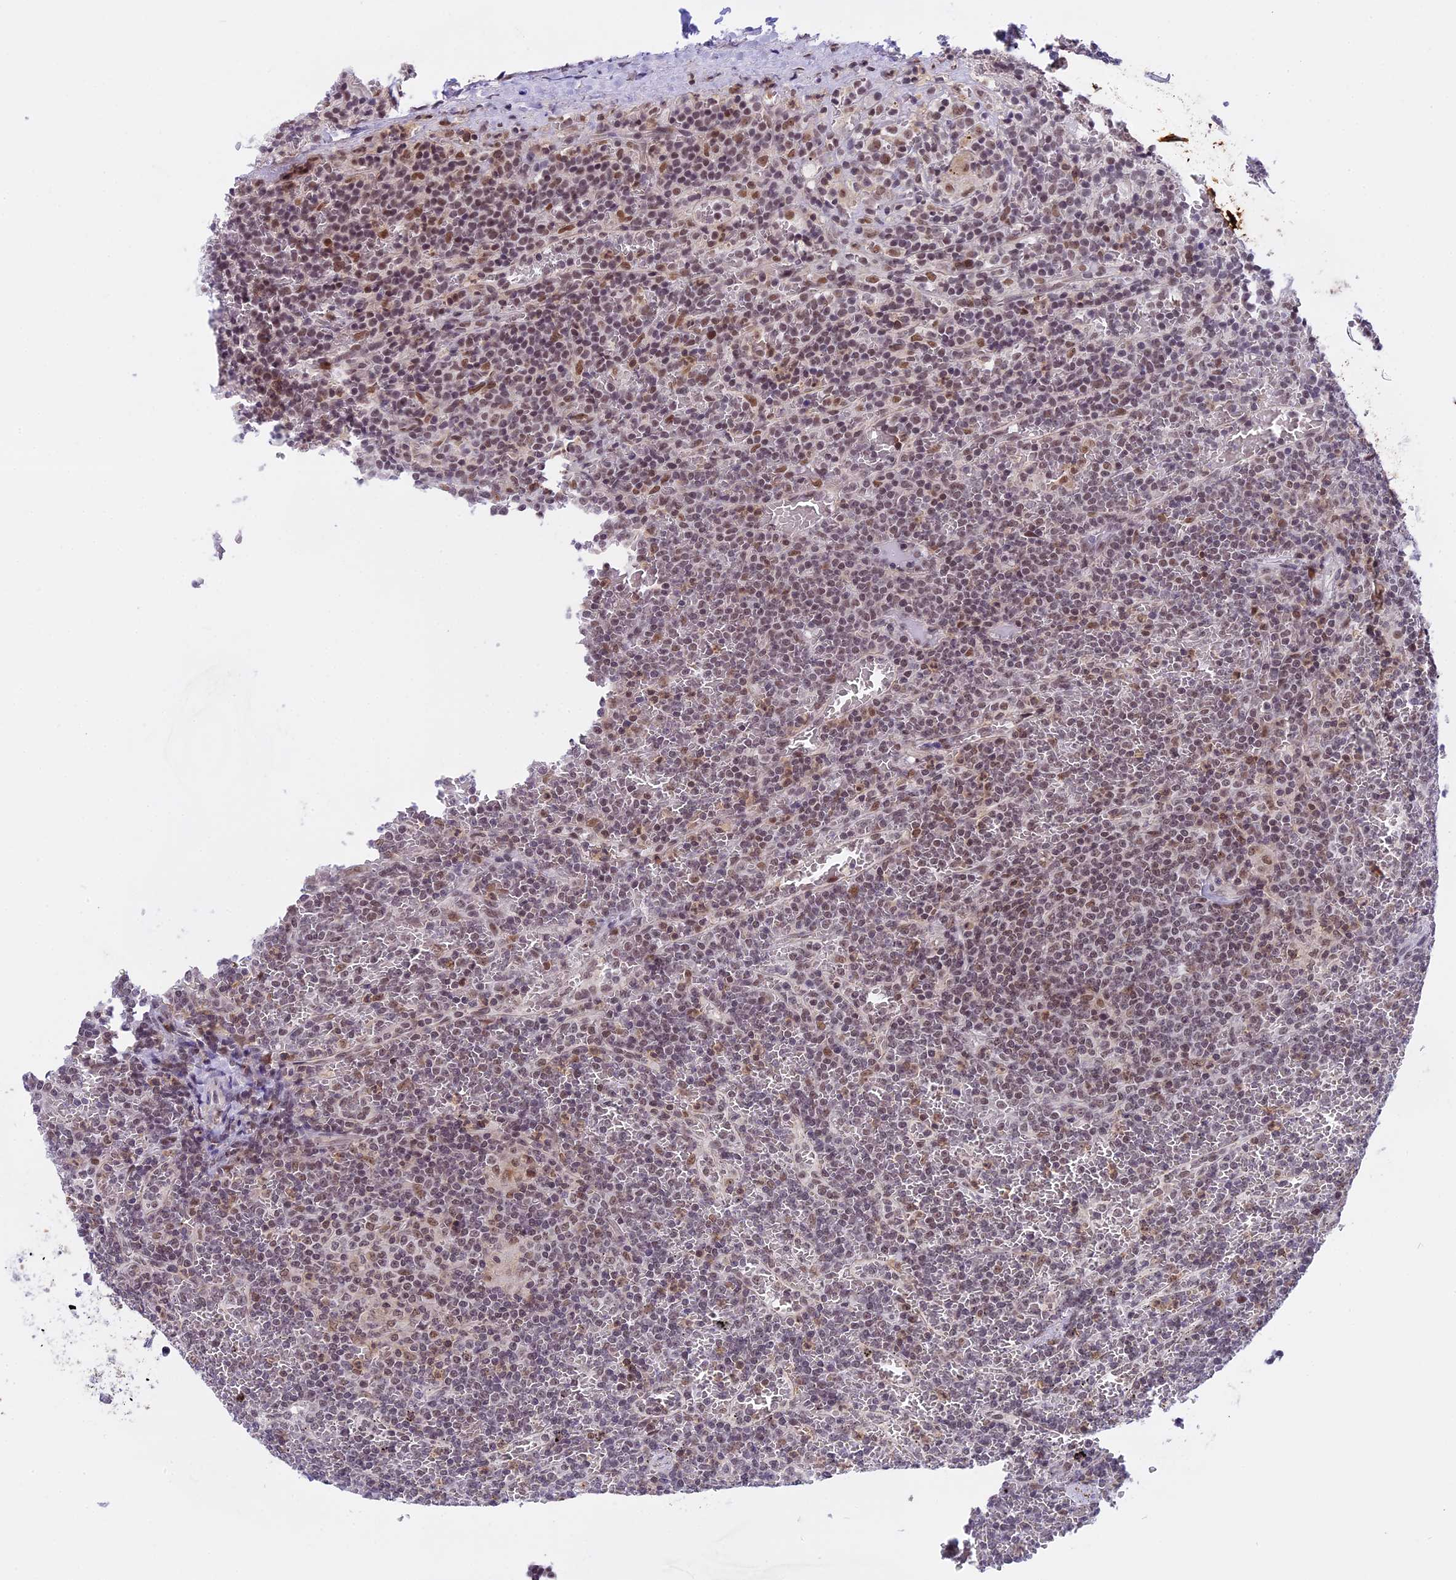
{"staining": {"intensity": "moderate", "quantity": "25%-75%", "location": "nuclear"}, "tissue": "lymphoma", "cell_type": "Tumor cells", "image_type": "cancer", "snomed": [{"axis": "morphology", "description": "Malignant lymphoma, non-Hodgkin's type, Low grade"}, {"axis": "topography", "description": "Spleen"}], "caption": "Lymphoma tissue displays moderate nuclear positivity in approximately 25%-75% of tumor cells", "gene": "TADA3", "patient": {"sex": "female", "age": 19}}